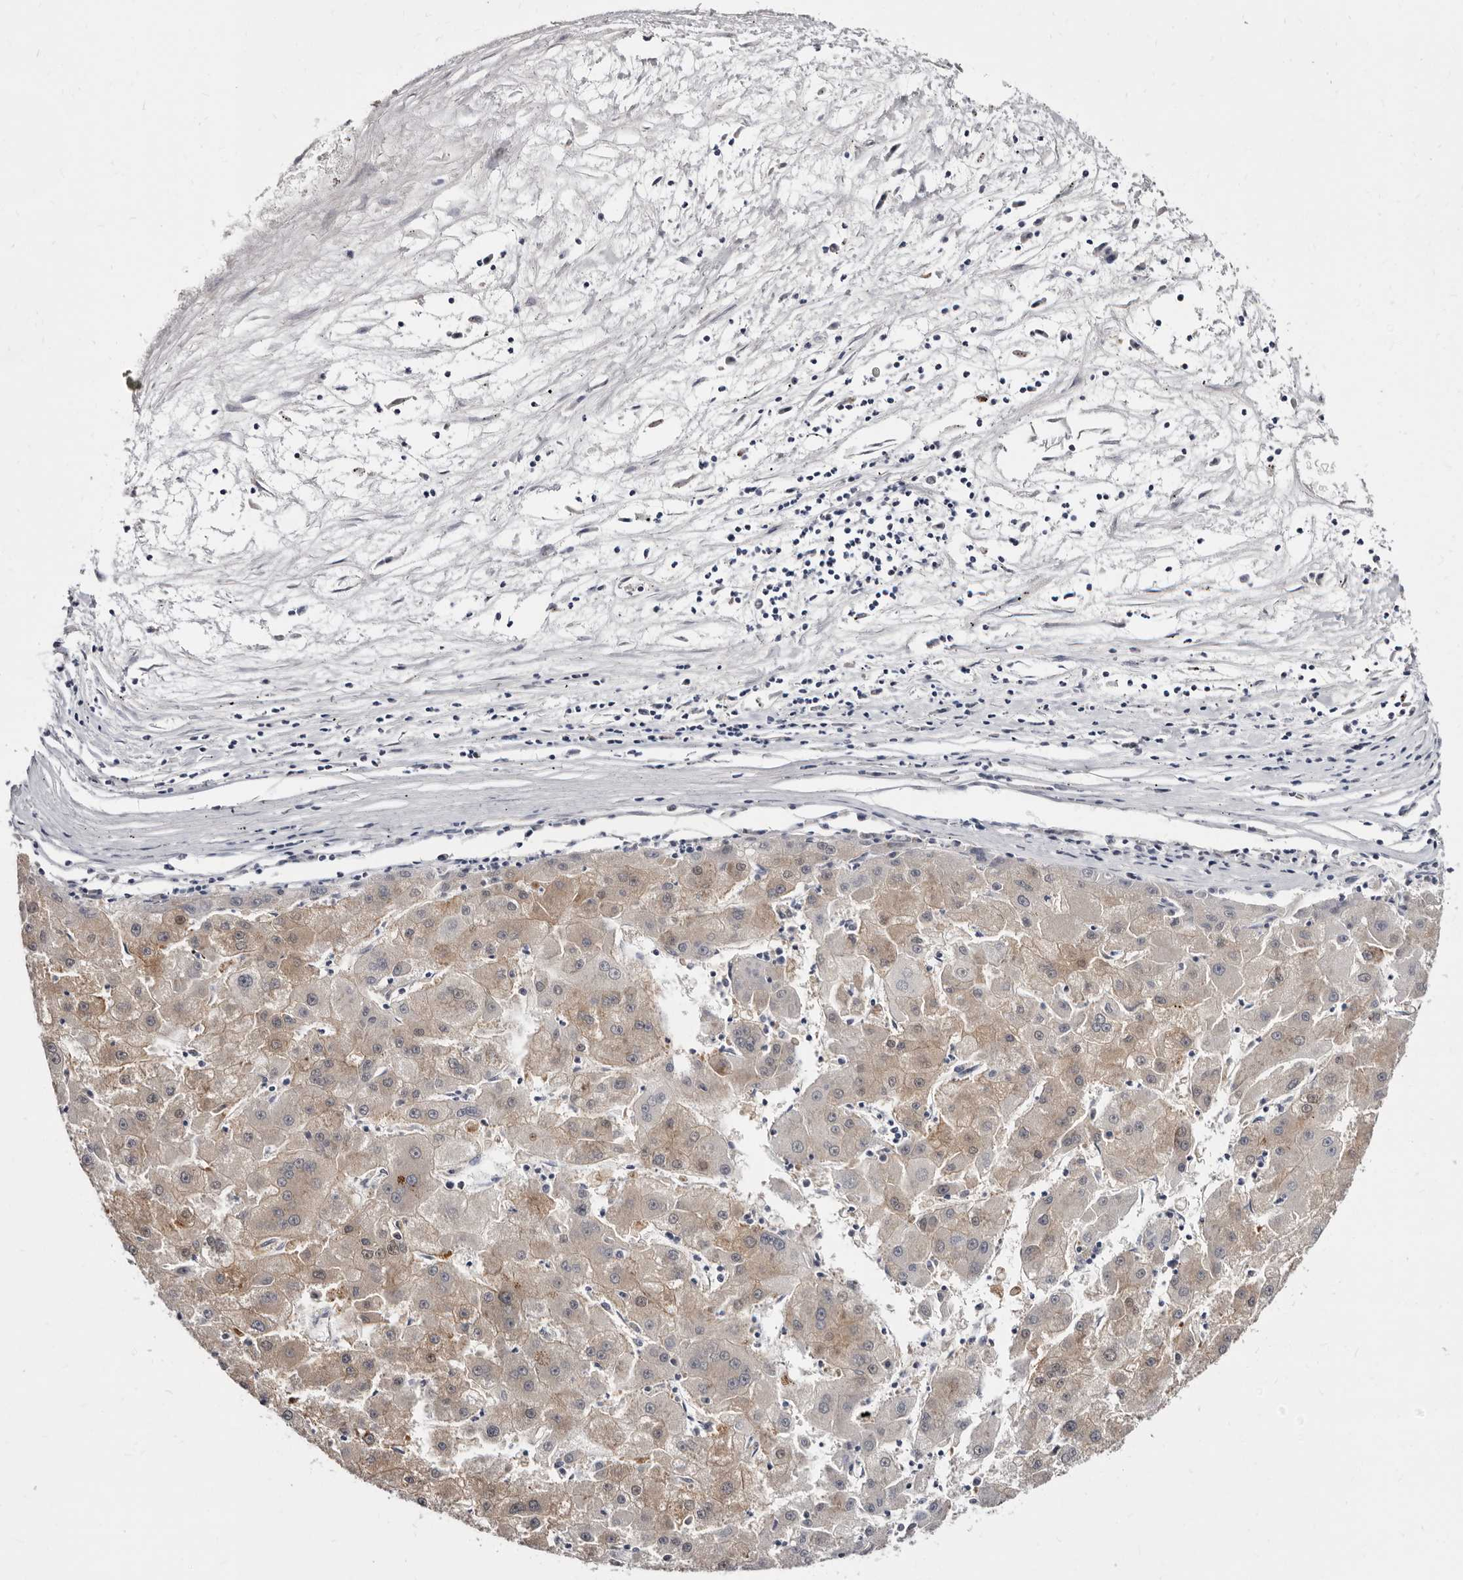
{"staining": {"intensity": "weak", "quantity": "25%-75%", "location": "cytoplasmic/membranous"}, "tissue": "liver cancer", "cell_type": "Tumor cells", "image_type": "cancer", "snomed": [{"axis": "morphology", "description": "Carcinoma, Hepatocellular, NOS"}, {"axis": "topography", "description": "Liver"}], "caption": "Liver cancer stained with IHC shows weak cytoplasmic/membranous positivity in about 25%-75% of tumor cells.", "gene": "KLHL4", "patient": {"sex": "male", "age": 72}}